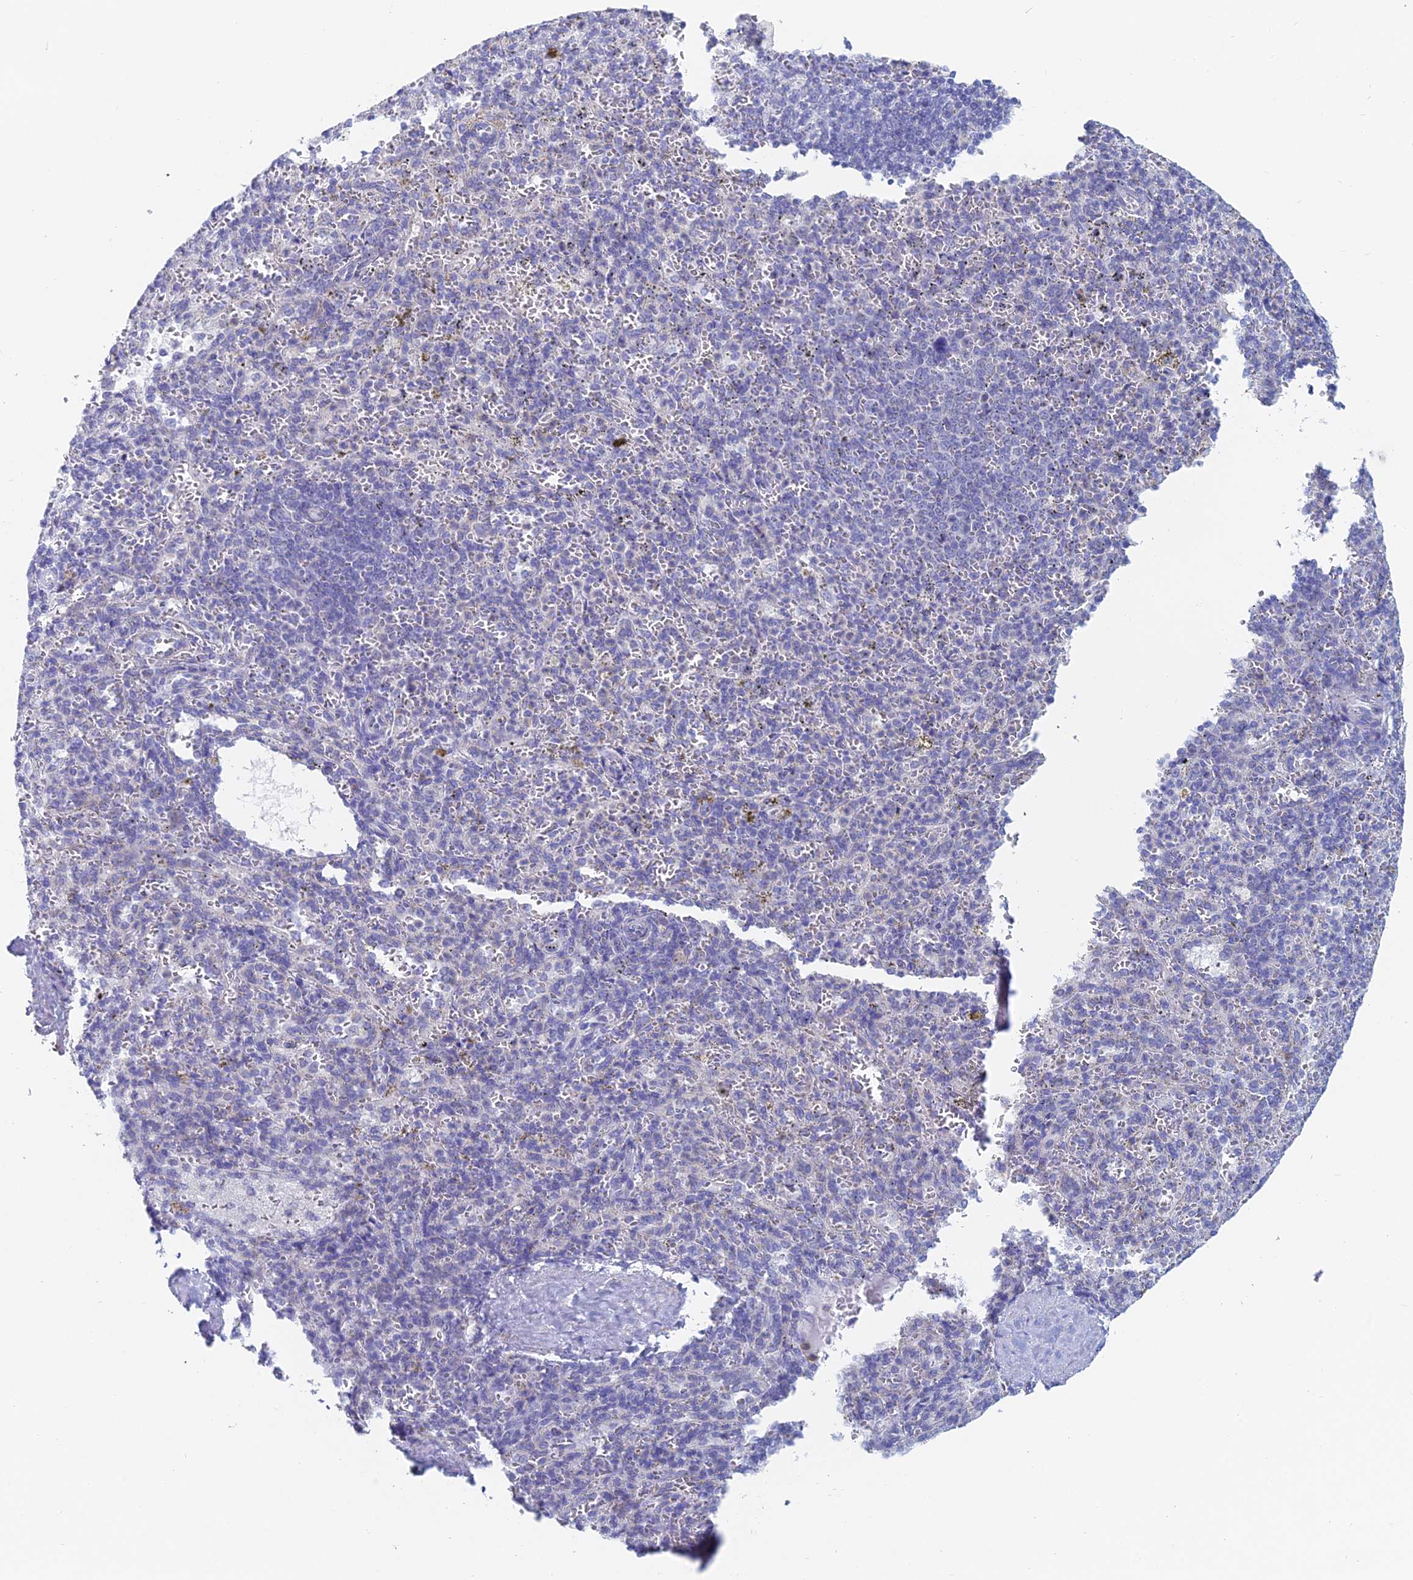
{"staining": {"intensity": "negative", "quantity": "none", "location": "none"}, "tissue": "spleen", "cell_type": "Cells in red pulp", "image_type": "normal", "snomed": [{"axis": "morphology", "description": "Normal tissue, NOS"}, {"axis": "topography", "description": "Spleen"}], "caption": "This is a histopathology image of immunohistochemistry staining of unremarkable spleen, which shows no expression in cells in red pulp. (DAB IHC, high magnification).", "gene": "ACSM1", "patient": {"sex": "female", "age": 21}}